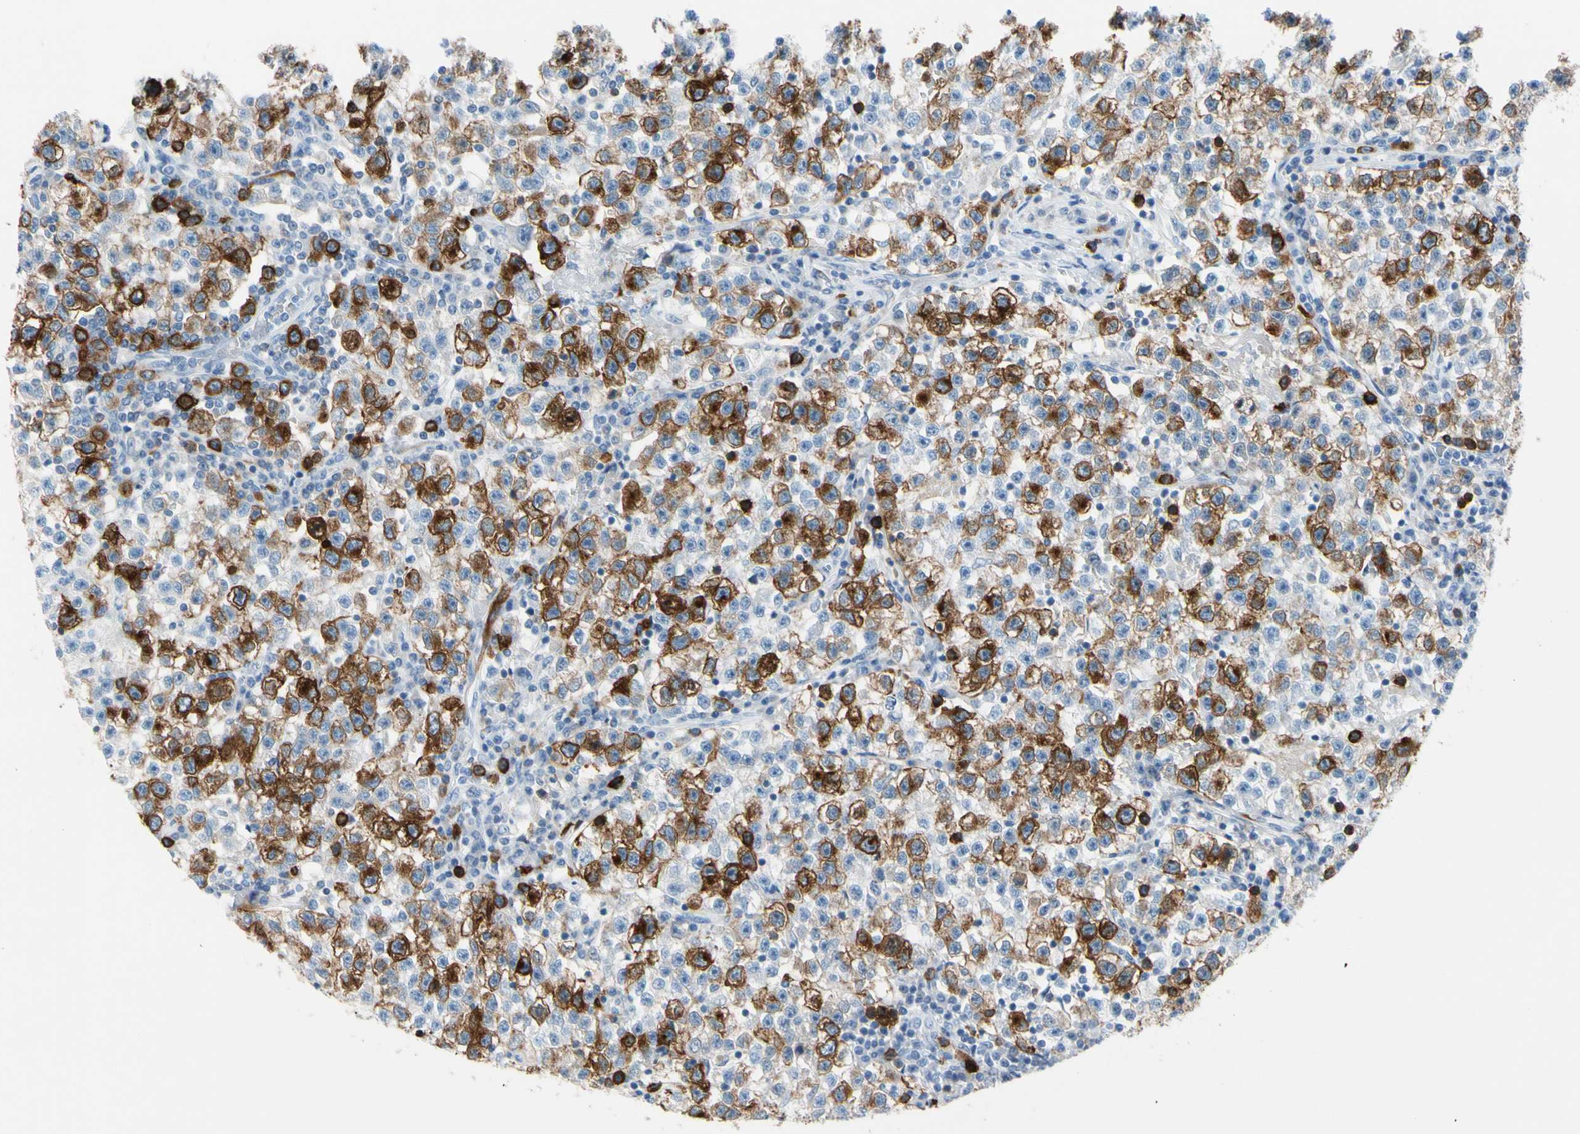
{"staining": {"intensity": "moderate", "quantity": ">75%", "location": "cytoplasmic/membranous"}, "tissue": "testis cancer", "cell_type": "Tumor cells", "image_type": "cancer", "snomed": [{"axis": "morphology", "description": "Seminoma, NOS"}, {"axis": "topography", "description": "Testis"}], "caption": "Brown immunohistochemical staining in human seminoma (testis) reveals moderate cytoplasmic/membranous expression in about >75% of tumor cells.", "gene": "TACC3", "patient": {"sex": "male", "age": 22}}